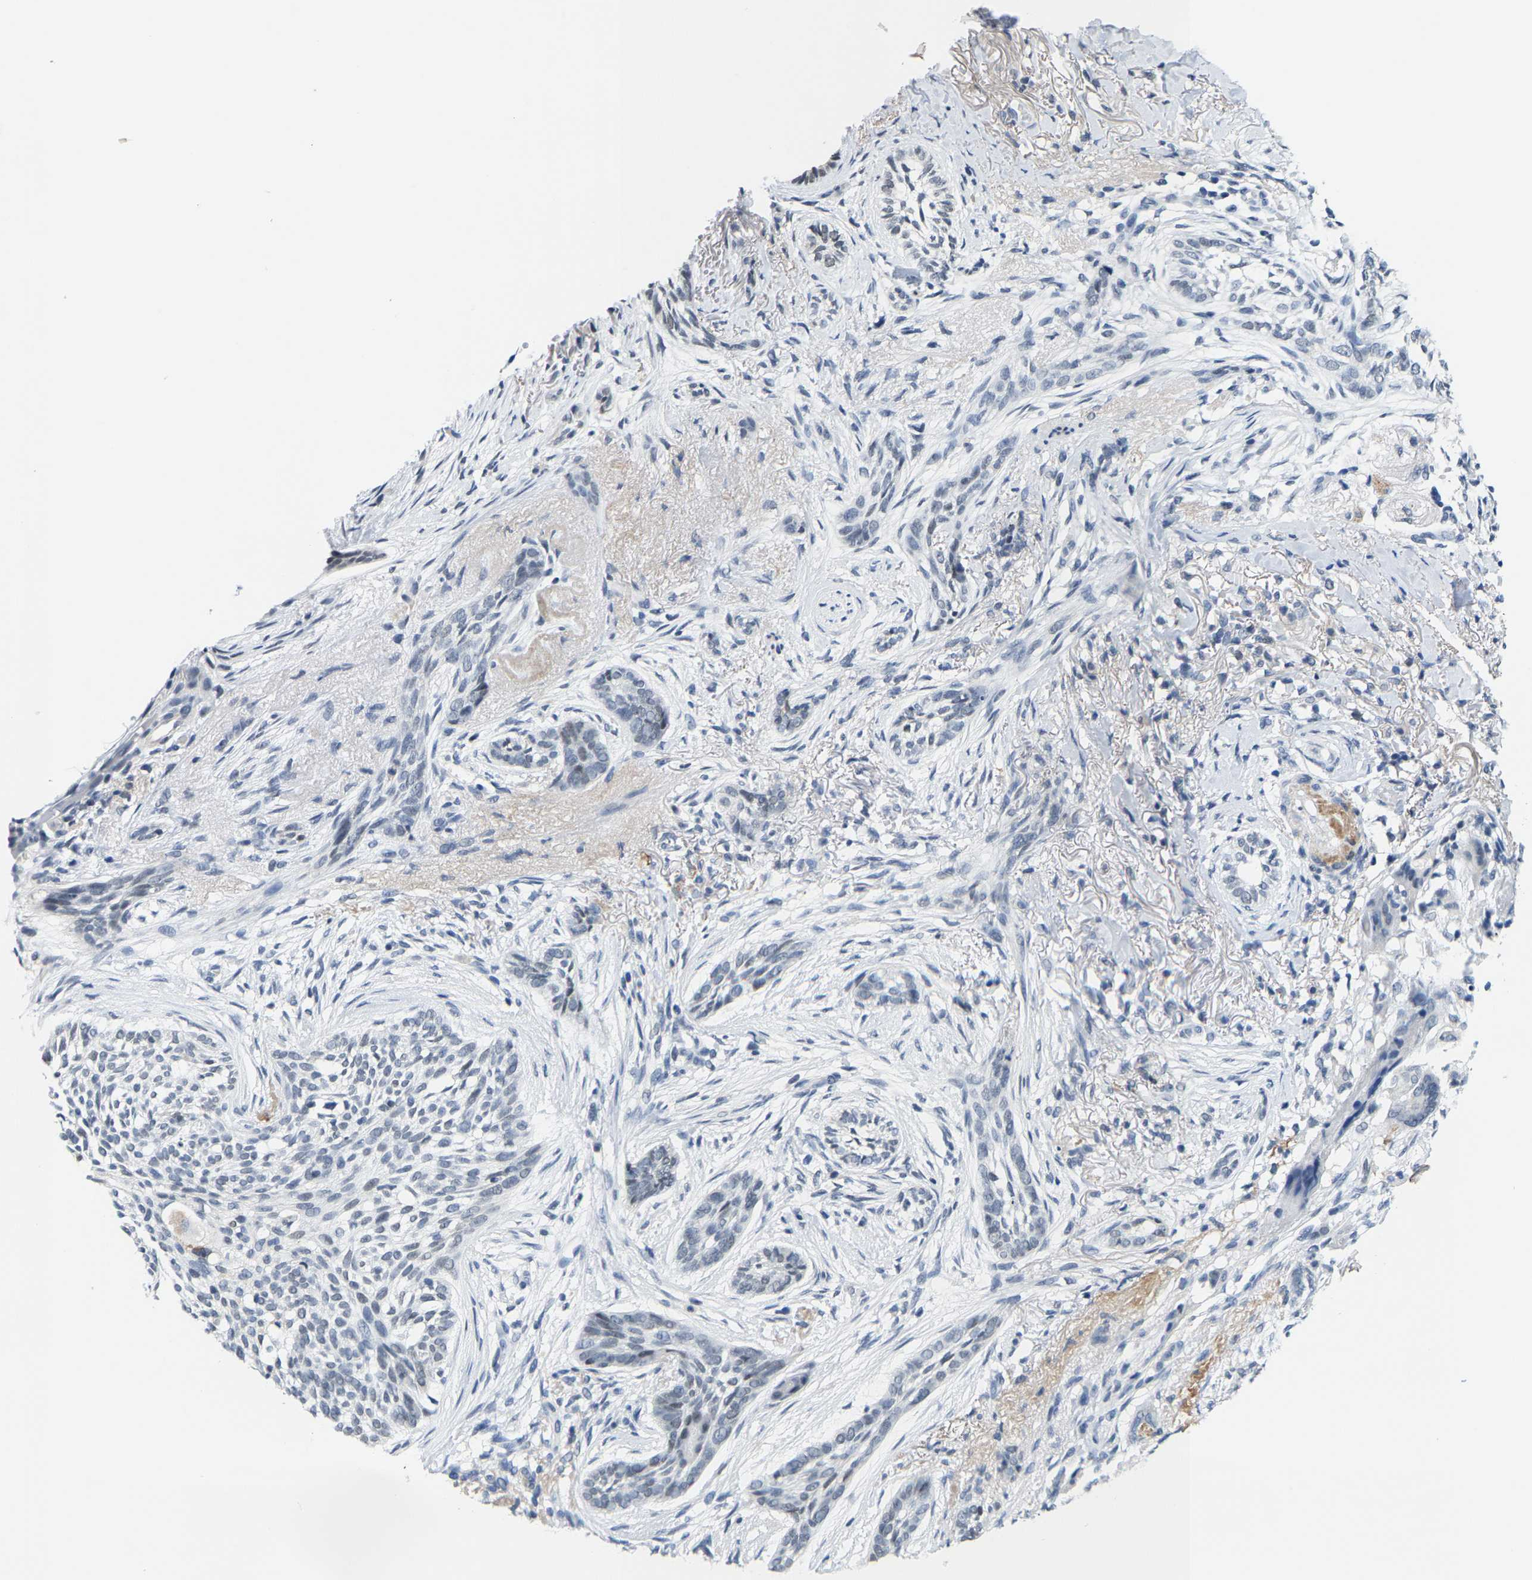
{"staining": {"intensity": "negative", "quantity": "none", "location": "none"}, "tissue": "skin cancer", "cell_type": "Tumor cells", "image_type": "cancer", "snomed": [{"axis": "morphology", "description": "Basal cell carcinoma"}, {"axis": "topography", "description": "Skin"}], "caption": "DAB immunohistochemical staining of human skin basal cell carcinoma demonstrates no significant staining in tumor cells.", "gene": "SETD1B", "patient": {"sex": "female", "age": 88}}